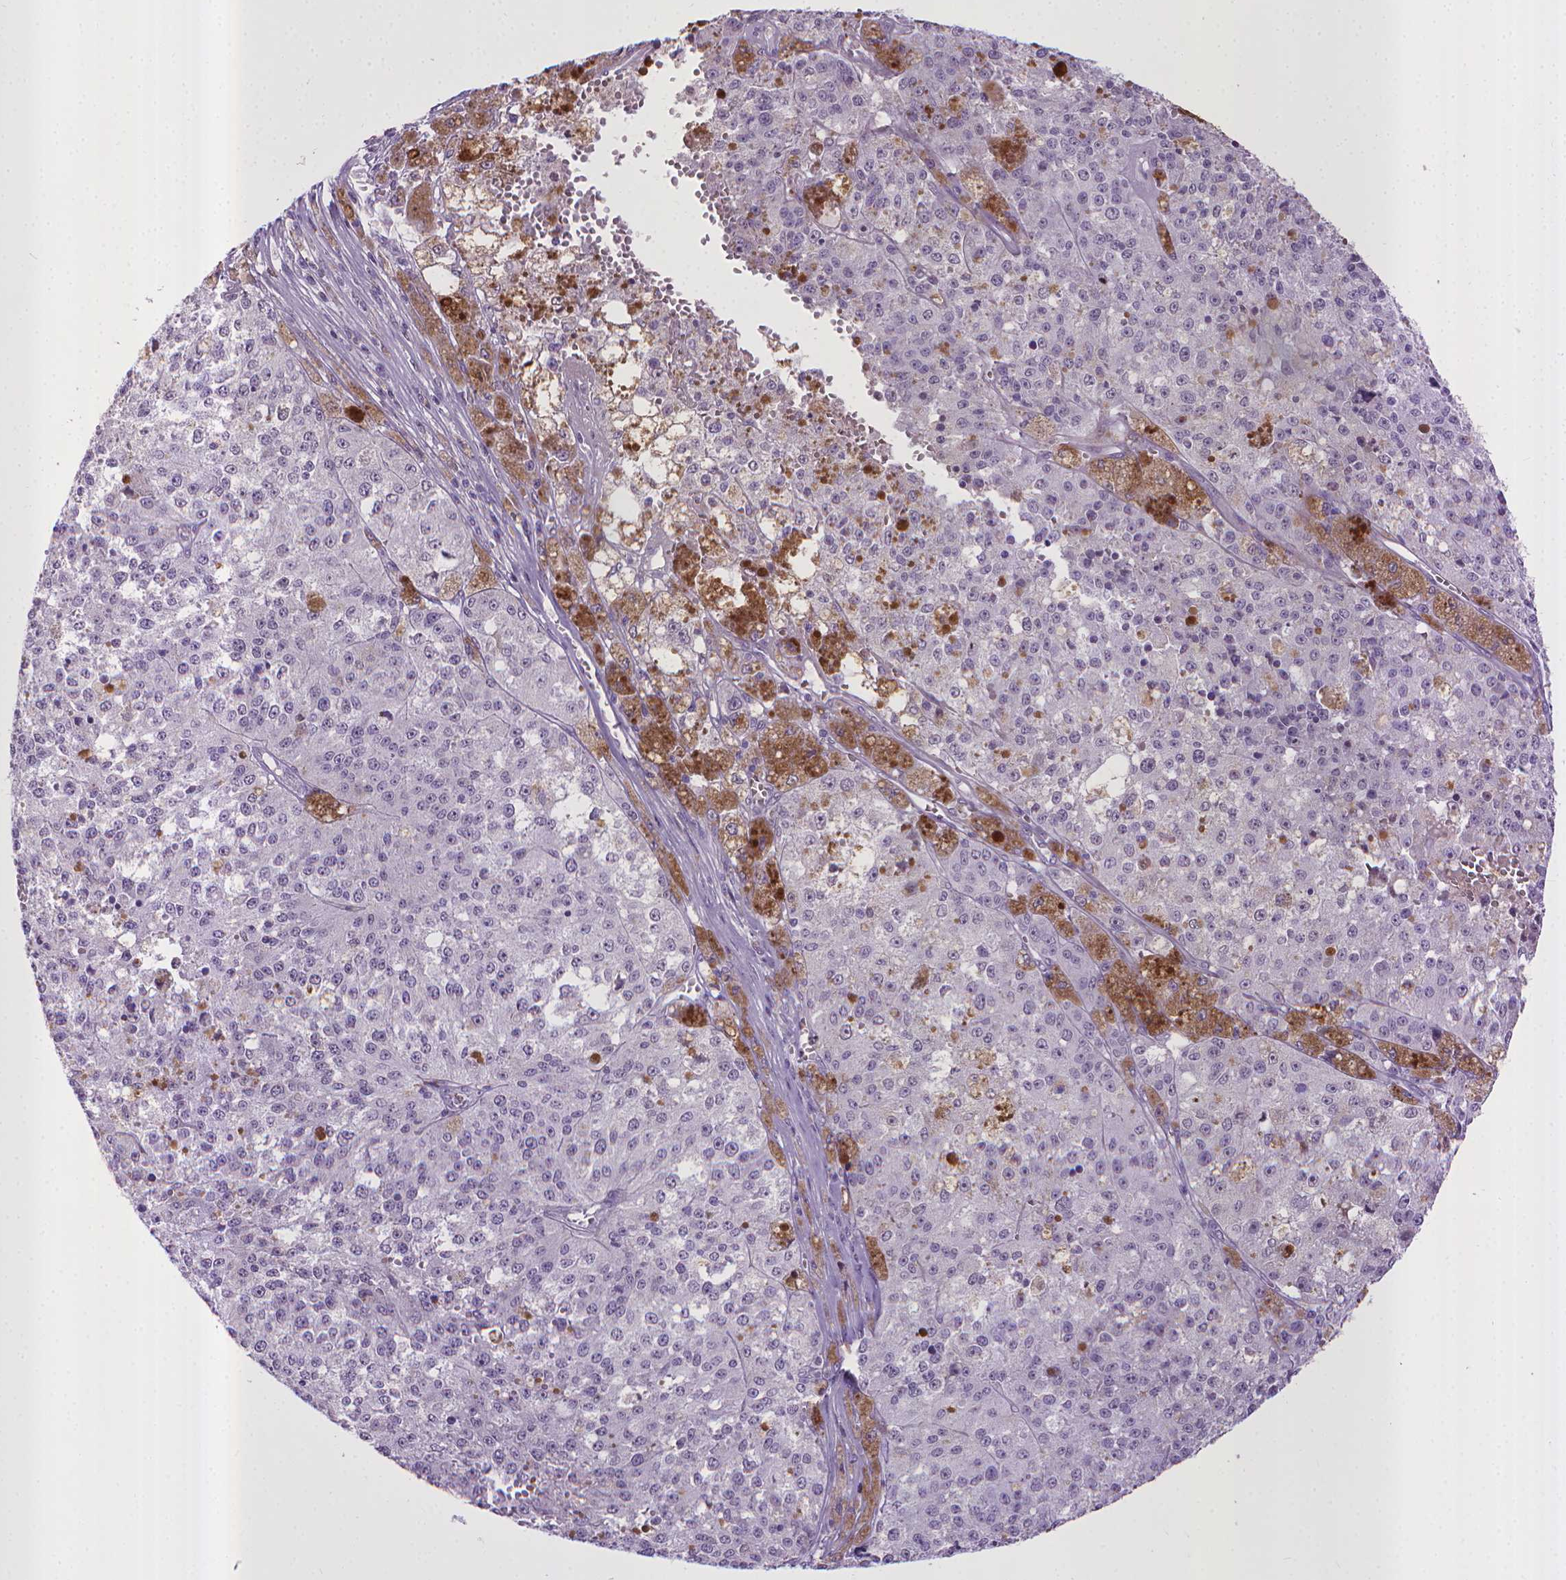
{"staining": {"intensity": "negative", "quantity": "none", "location": "none"}, "tissue": "melanoma", "cell_type": "Tumor cells", "image_type": "cancer", "snomed": [{"axis": "morphology", "description": "Malignant melanoma, Metastatic site"}, {"axis": "topography", "description": "Lymph node"}], "caption": "High power microscopy histopathology image of an immunohistochemistry (IHC) micrograph of melanoma, revealing no significant staining in tumor cells.", "gene": "KMO", "patient": {"sex": "female", "age": 64}}